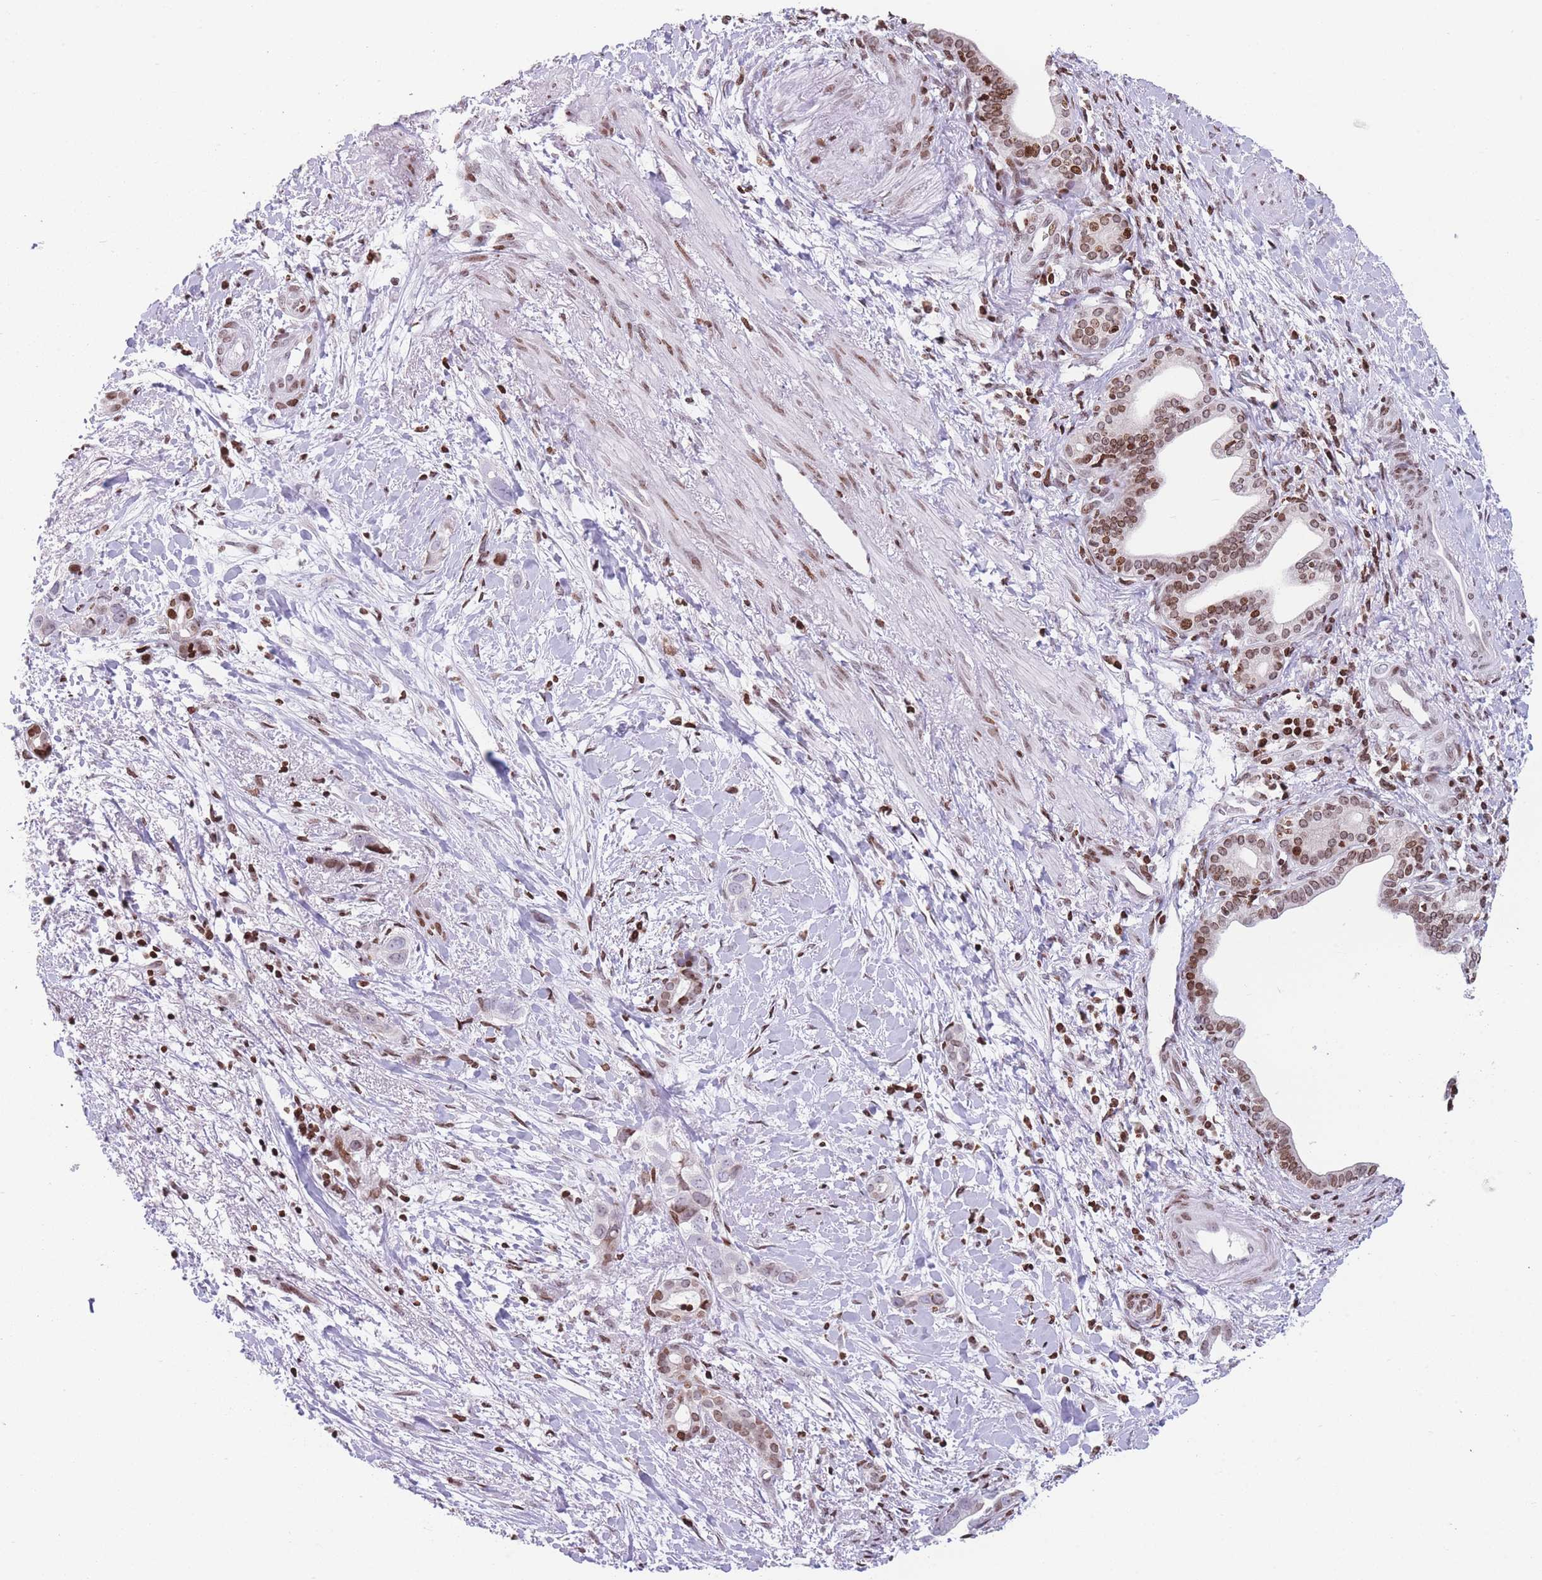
{"staining": {"intensity": "moderate", "quantity": ">75%", "location": "nuclear"}, "tissue": "liver cancer", "cell_type": "Tumor cells", "image_type": "cancer", "snomed": [{"axis": "morphology", "description": "Cholangiocarcinoma"}, {"axis": "topography", "description": "Liver"}], "caption": "The image reveals immunohistochemical staining of liver cancer (cholangiocarcinoma). There is moderate nuclear positivity is appreciated in approximately >75% of tumor cells. The protein is shown in brown color, while the nuclei are stained blue.", "gene": "AK9", "patient": {"sex": "female", "age": 79}}